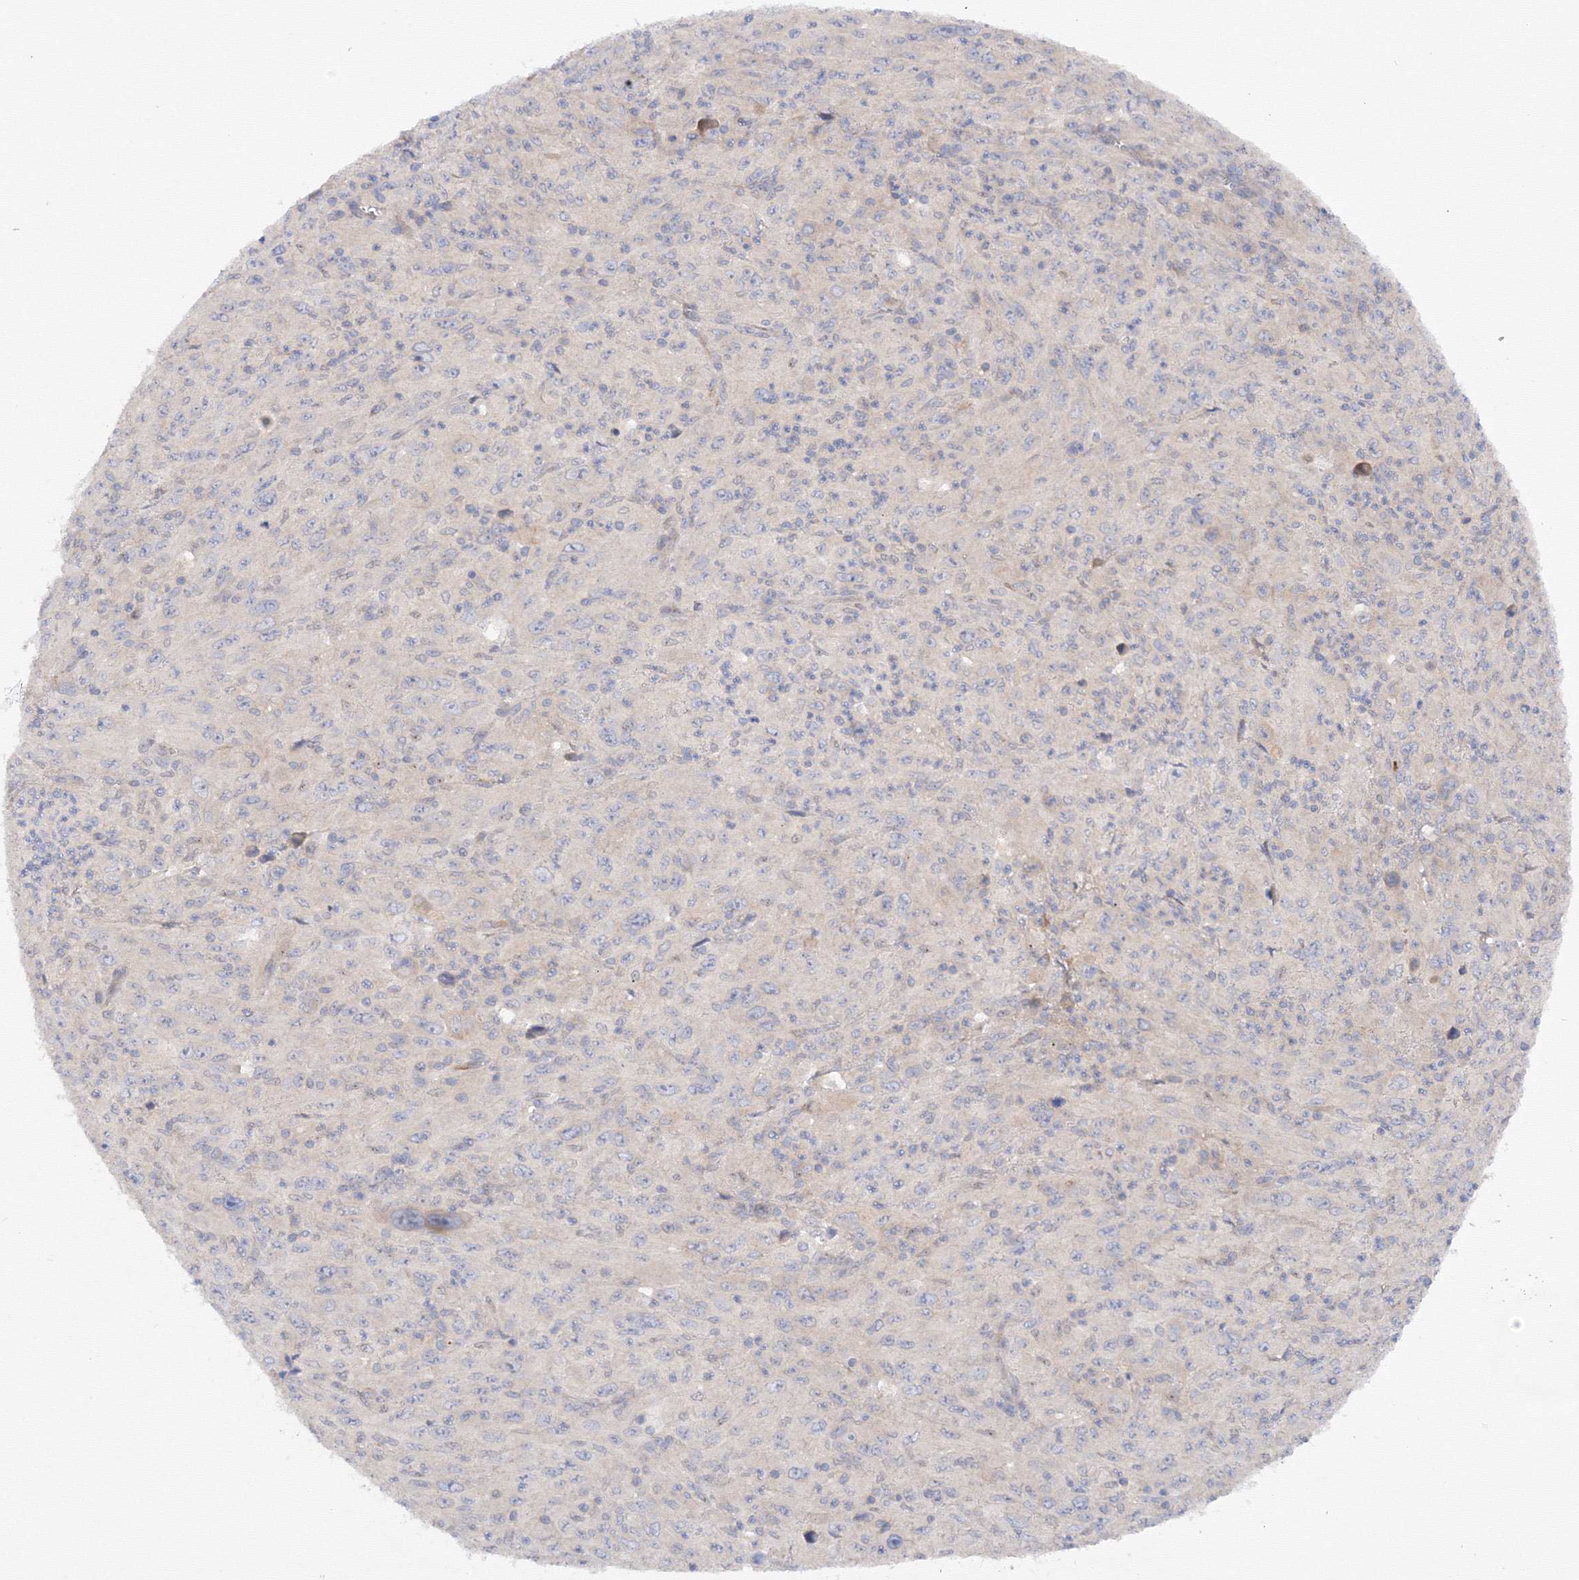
{"staining": {"intensity": "negative", "quantity": "none", "location": "none"}, "tissue": "melanoma", "cell_type": "Tumor cells", "image_type": "cancer", "snomed": [{"axis": "morphology", "description": "Malignant melanoma, Metastatic site"}, {"axis": "topography", "description": "Skin"}], "caption": "Immunohistochemistry of human malignant melanoma (metastatic site) displays no positivity in tumor cells.", "gene": "DIS3L2", "patient": {"sex": "female", "age": 56}}